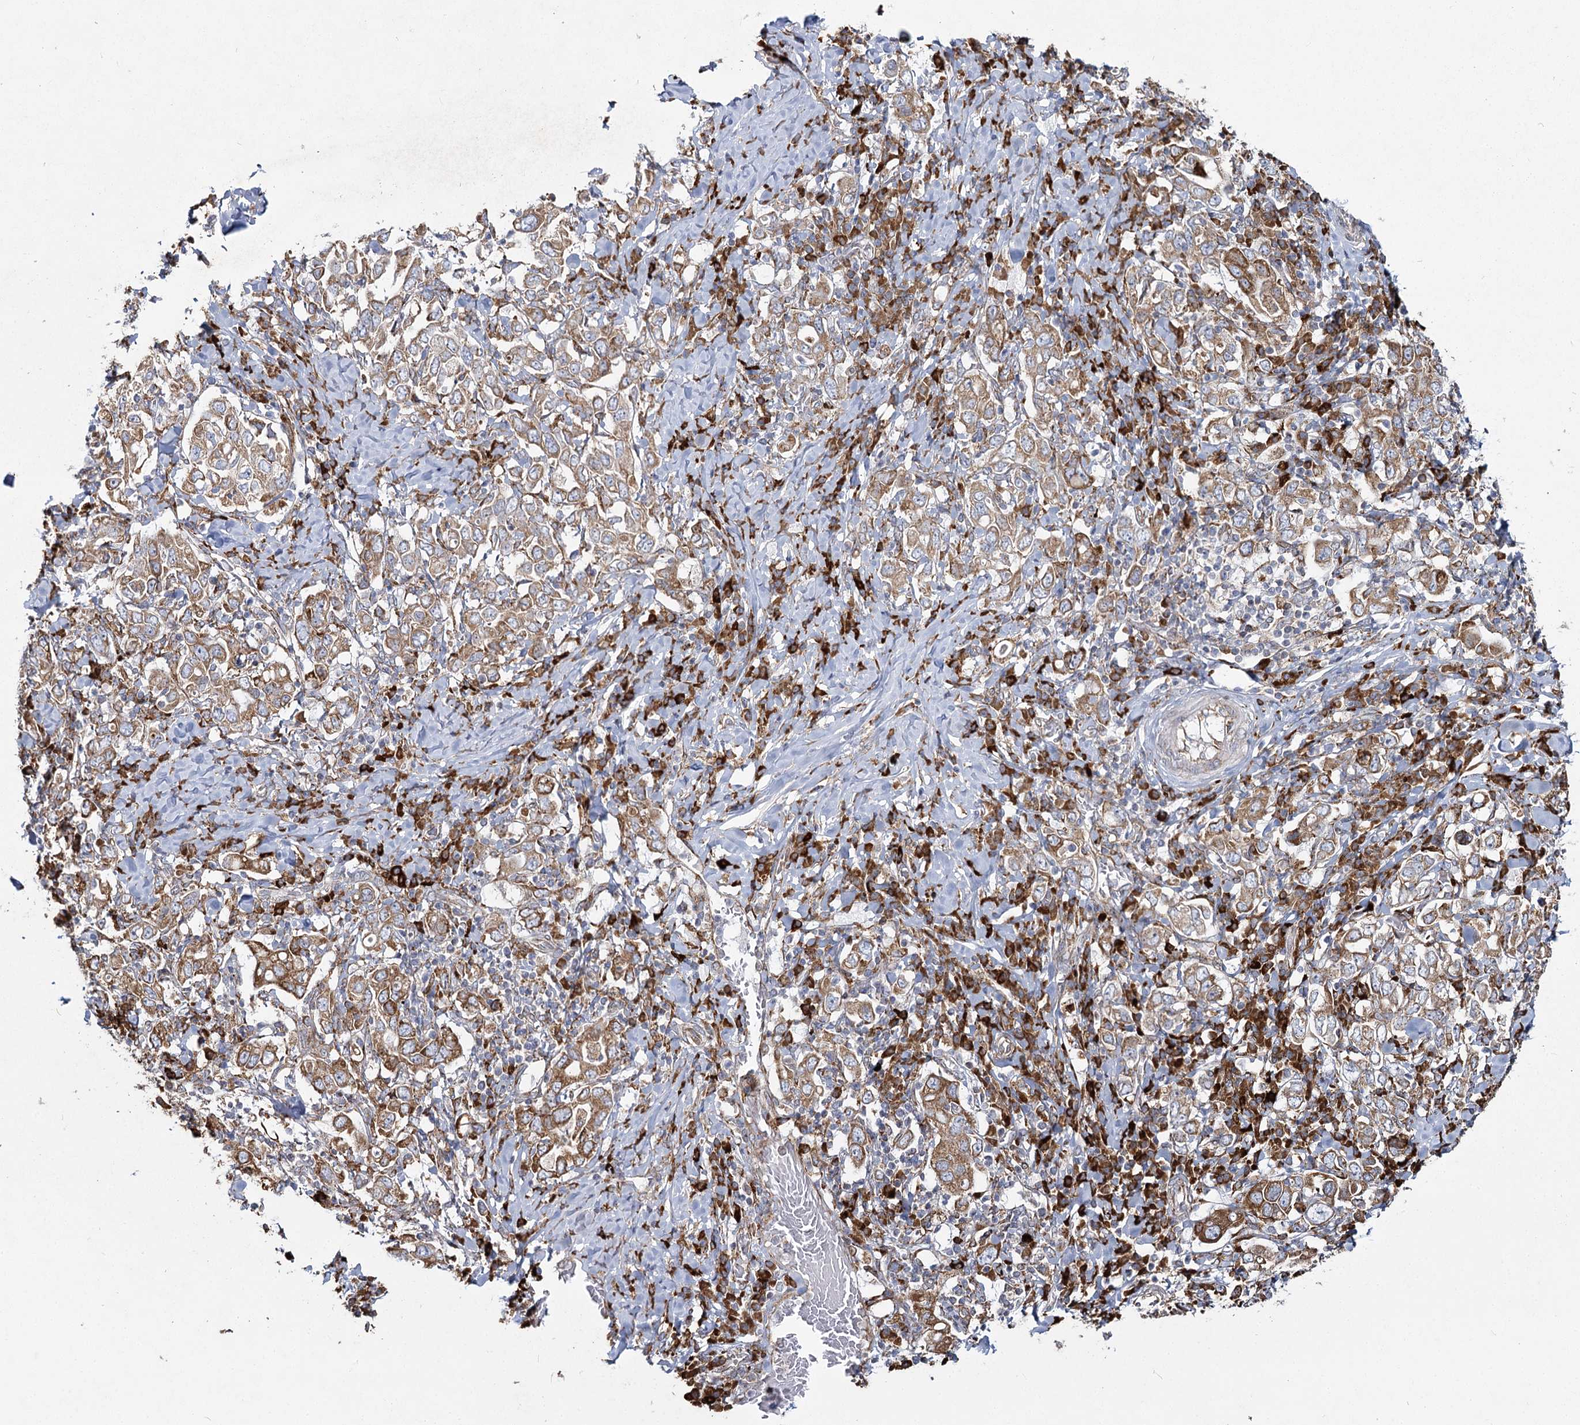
{"staining": {"intensity": "moderate", "quantity": ">75%", "location": "cytoplasmic/membranous"}, "tissue": "stomach cancer", "cell_type": "Tumor cells", "image_type": "cancer", "snomed": [{"axis": "morphology", "description": "Adenocarcinoma, NOS"}, {"axis": "topography", "description": "Stomach, upper"}], "caption": "This is a histology image of IHC staining of adenocarcinoma (stomach), which shows moderate positivity in the cytoplasmic/membranous of tumor cells.", "gene": "NHLRC2", "patient": {"sex": "male", "age": 62}}